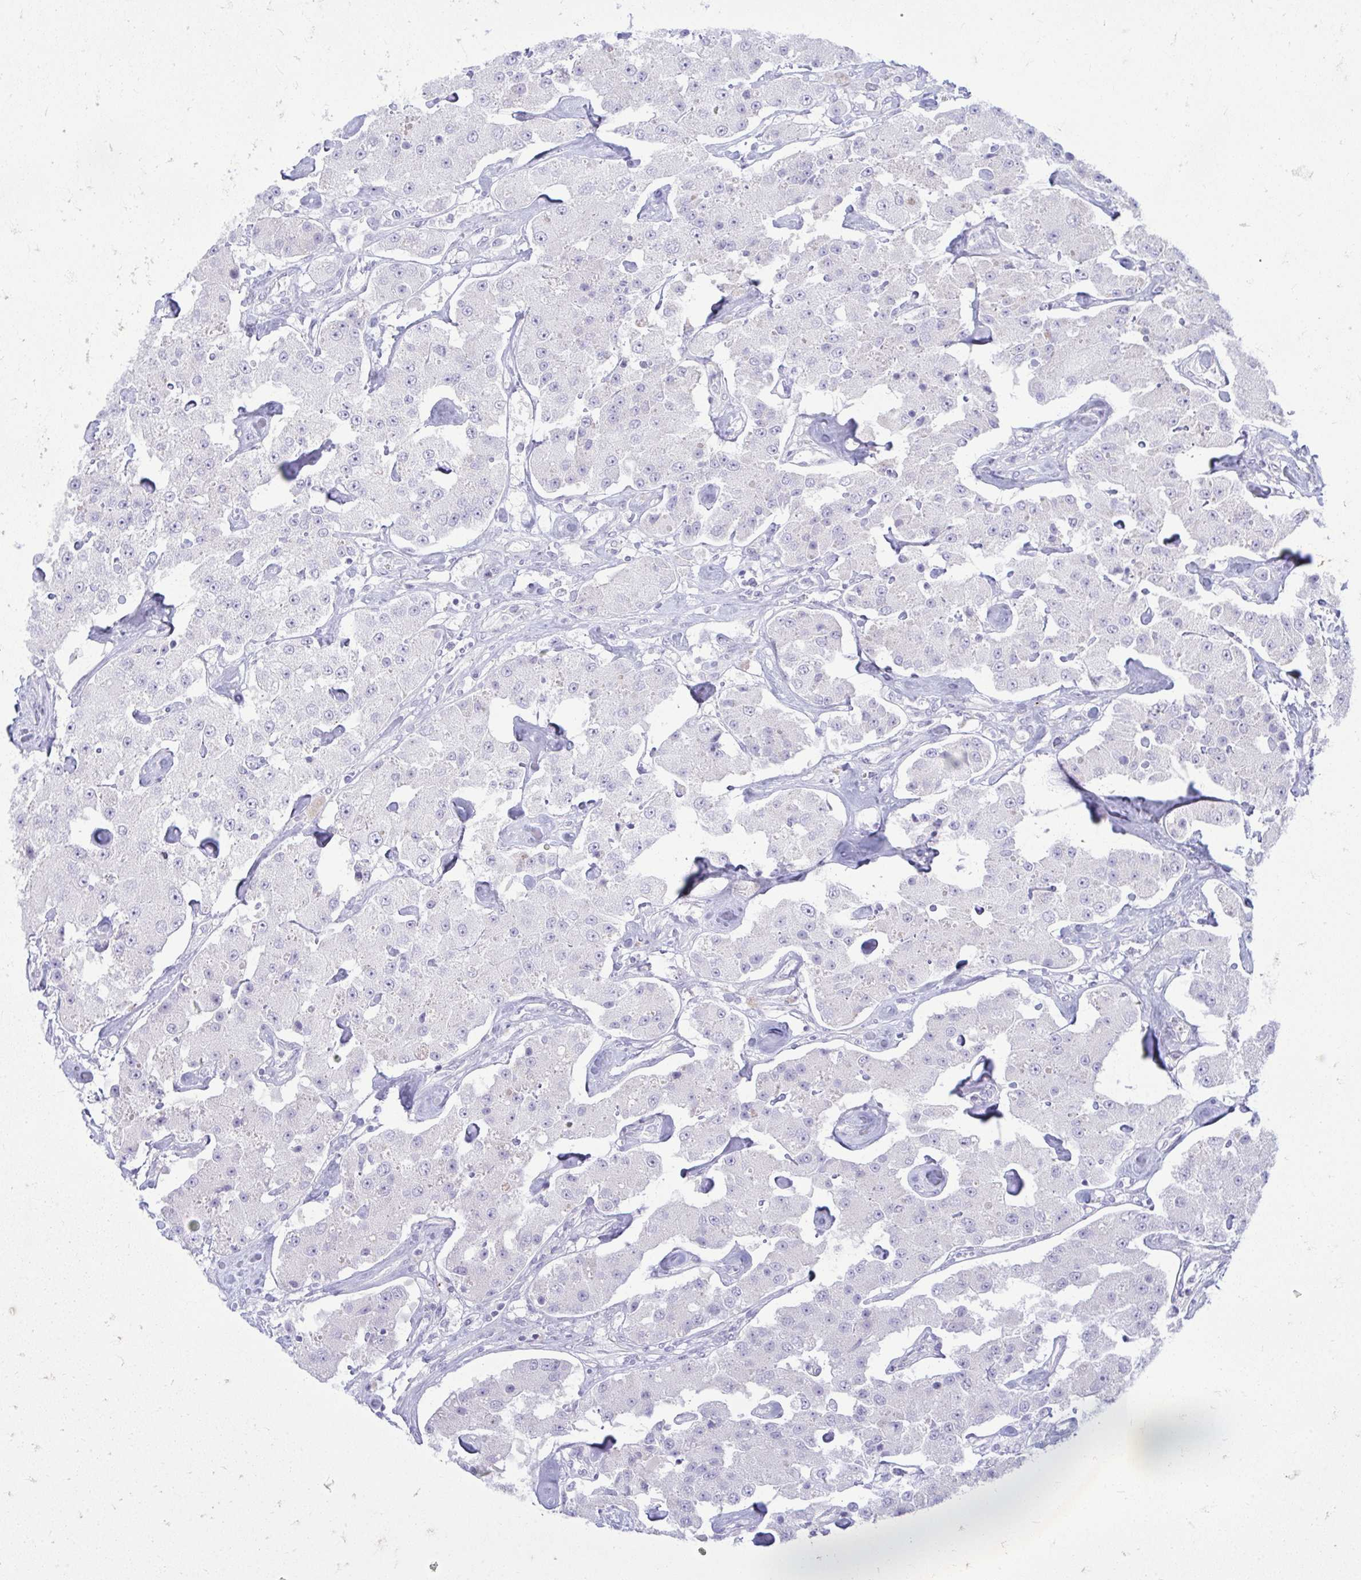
{"staining": {"intensity": "negative", "quantity": "none", "location": "none"}, "tissue": "carcinoid", "cell_type": "Tumor cells", "image_type": "cancer", "snomed": [{"axis": "morphology", "description": "Carcinoid, malignant, NOS"}, {"axis": "topography", "description": "Pancreas"}], "caption": "Protein analysis of carcinoid demonstrates no significant expression in tumor cells. (Immunohistochemistry (ihc), brightfield microscopy, high magnification).", "gene": "TSPEAR", "patient": {"sex": "male", "age": 41}}